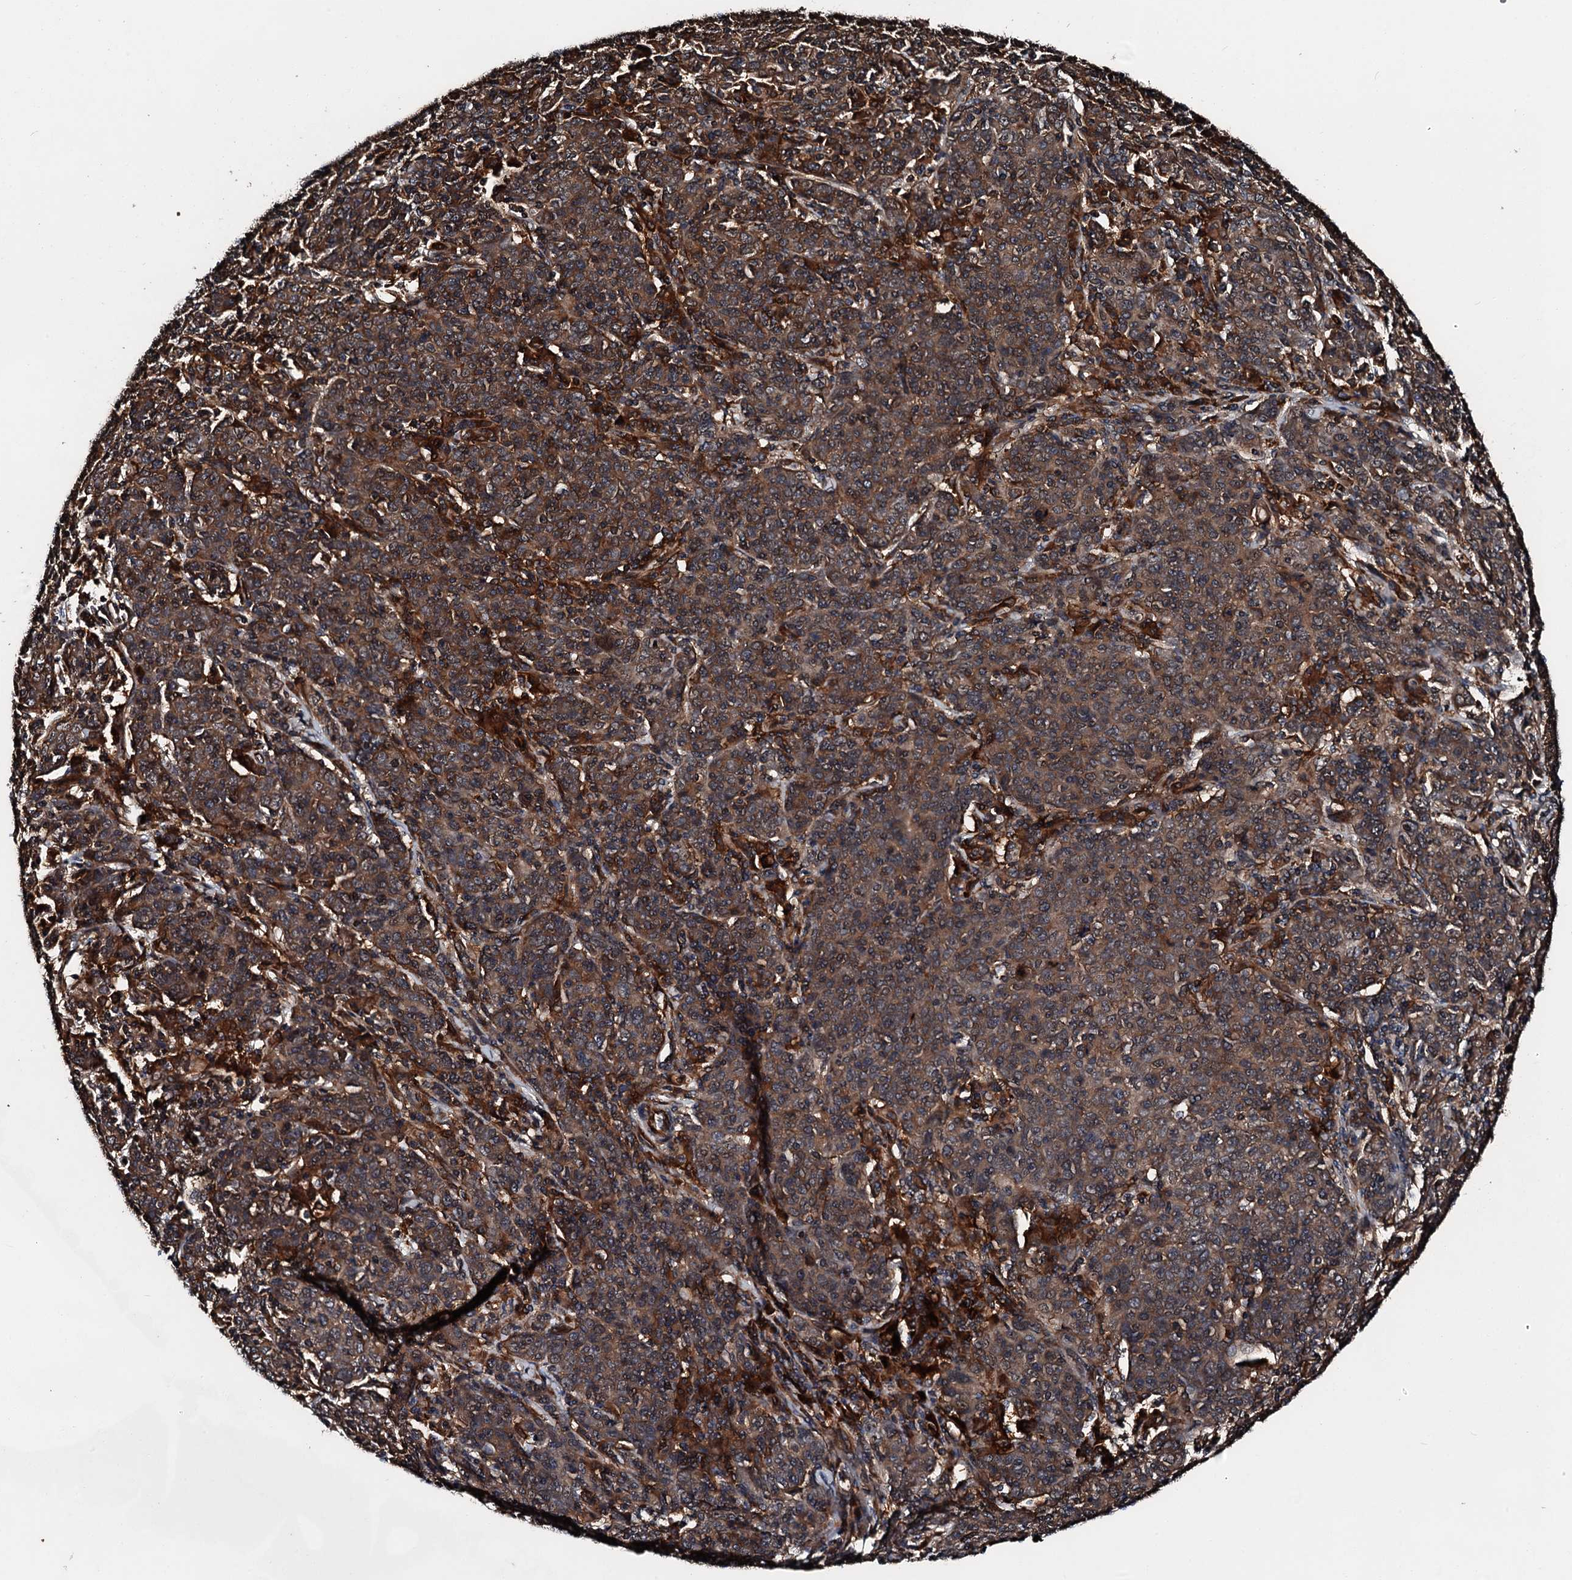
{"staining": {"intensity": "moderate", "quantity": ">75%", "location": "cytoplasmic/membranous"}, "tissue": "cervical cancer", "cell_type": "Tumor cells", "image_type": "cancer", "snomed": [{"axis": "morphology", "description": "Squamous cell carcinoma, NOS"}, {"axis": "topography", "description": "Cervix"}], "caption": "High-power microscopy captured an immunohistochemistry histopathology image of squamous cell carcinoma (cervical), revealing moderate cytoplasmic/membranous staining in approximately >75% of tumor cells. The staining was performed using DAB (3,3'-diaminobenzidine) to visualize the protein expression in brown, while the nuclei were stained in blue with hematoxylin (Magnification: 20x).", "gene": "FGD4", "patient": {"sex": "female", "age": 67}}